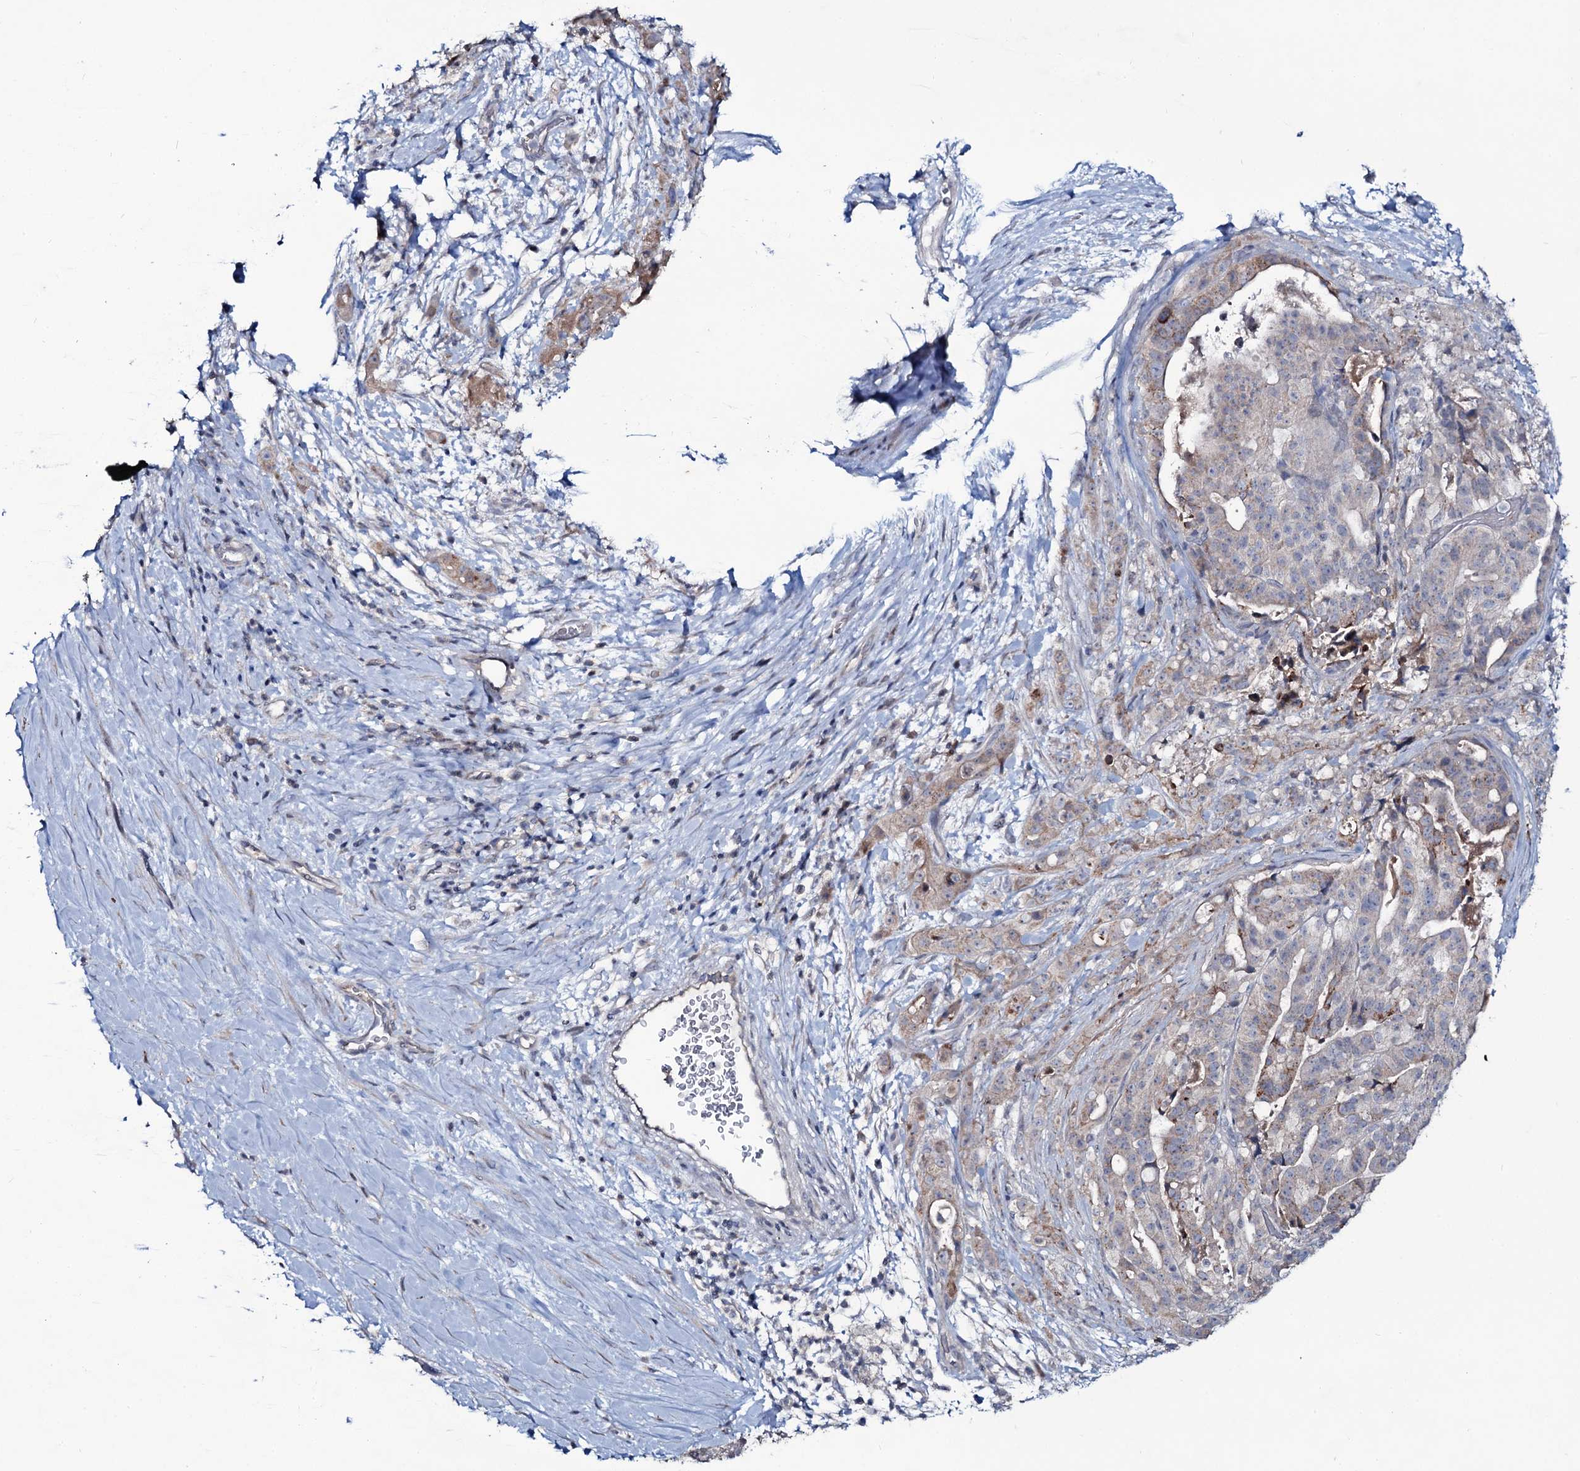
{"staining": {"intensity": "weak", "quantity": "25%-75%", "location": "cytoplasmic/membranous"}, "tissue": "stomach cancer", "cell_type": "Tumor cells", "image_type": "cancer", "snomed": [{"axis": "morphology", "description": "Adenocarcinoma, NOS"}, {"axis": "topography", "description": "Stomach"}], "caption": "About 25%-75% of tumor cells in stomach adenocarcinoma exhibit weak cytoplasmic/membranous protein positivity as visualized by brown immunohistochemical staining.", "gene": "SNAP23", "patient": {"sex": "male", "age": 48}}